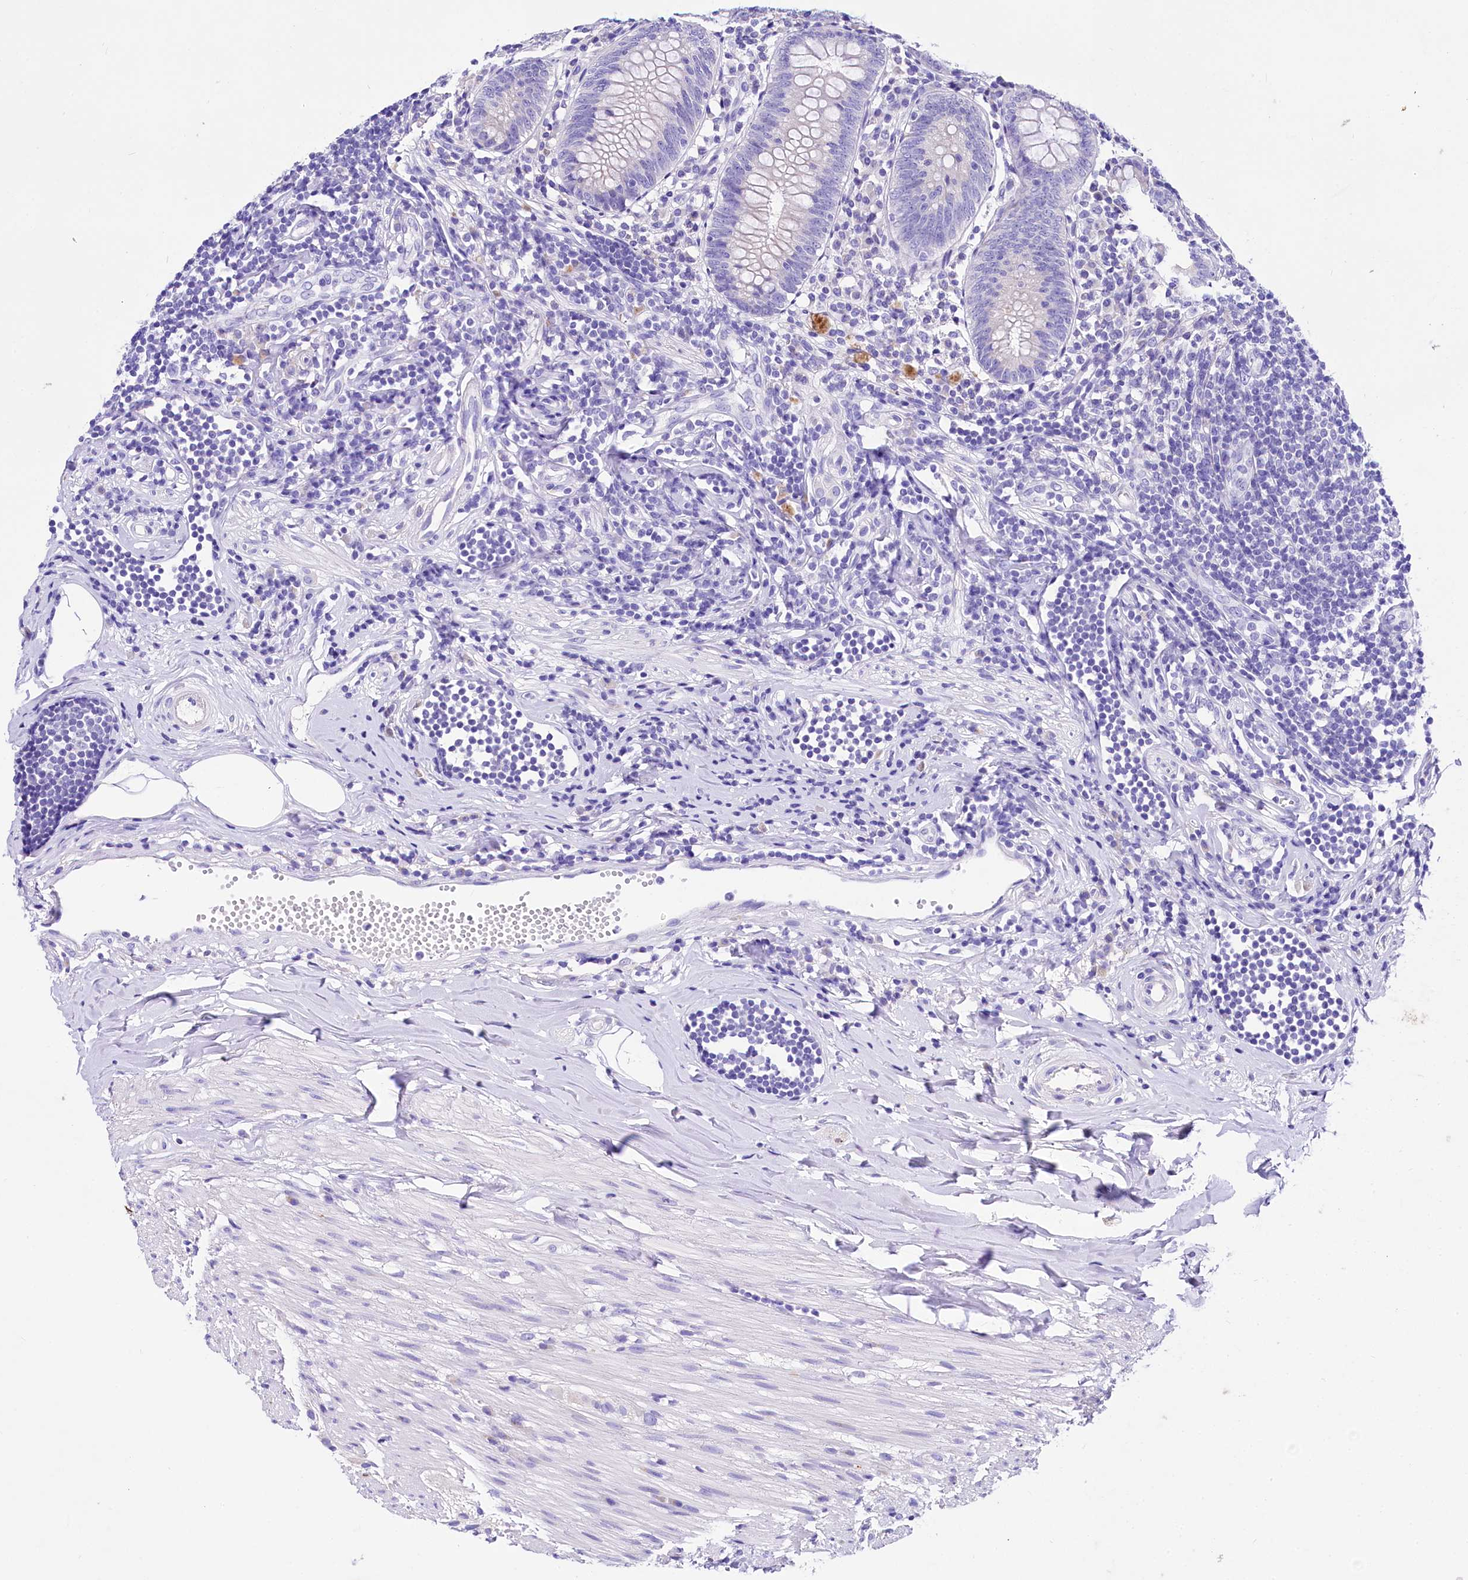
{"staining": {"intensity": "negative", "quantity": "none", "location": "none"}, "tissue": "appendix", "cell_type": "Glandular cells", "image_type": "normal", "snomed": [{"axis": "morphology", "description": "Normal tissue, NOS"}, {"axis": "topography", "description": "Appendix"}], "caption": "Appendix stained for a protein using IHC demonstrates no expression glandular cells.", "gene": "A2ML1", "patient": {"sex": "female", "age": 54}}